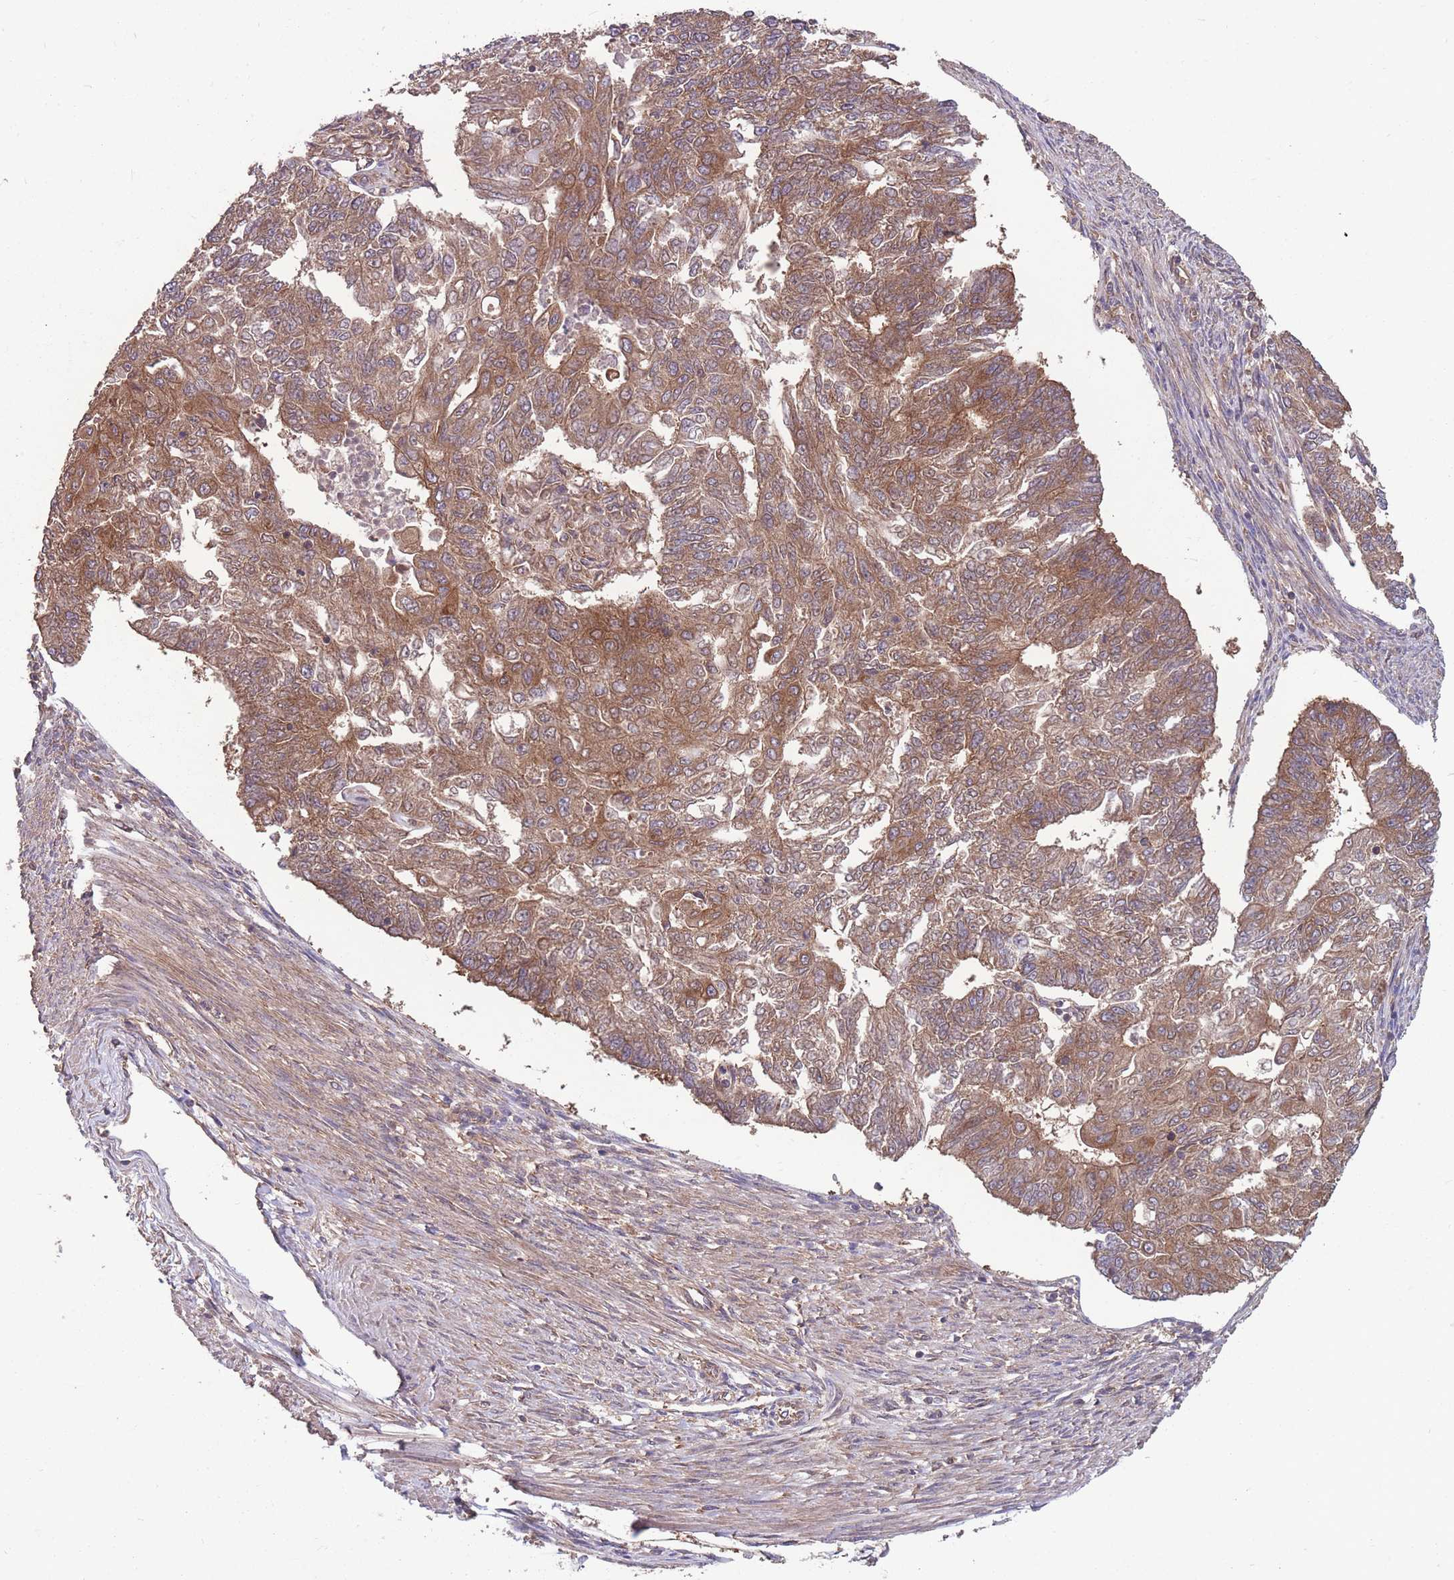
{"staining": {"intensity": "moderate", "quantity": ">75%", "location": "cytoplasmic/membranous"}, "tissue": "endometrial cancer", "cell_type": "Tumor cells", "image_type": "cancer", "snomed": [{"axis": "morphology", "description": "Adenocarcinoma, NOS"}, {"axis": "topography", "description": "Endometrium"}], "caption": "Endometrial cancer stained for a protein demonstrates moderate cytoplasmic/membranous positivity in tumor cells. The protein is shown in brown color, while the nuclei are stained blue.", "gene": "ZPR1", "patient": {"sex": "female", "age": 32}}